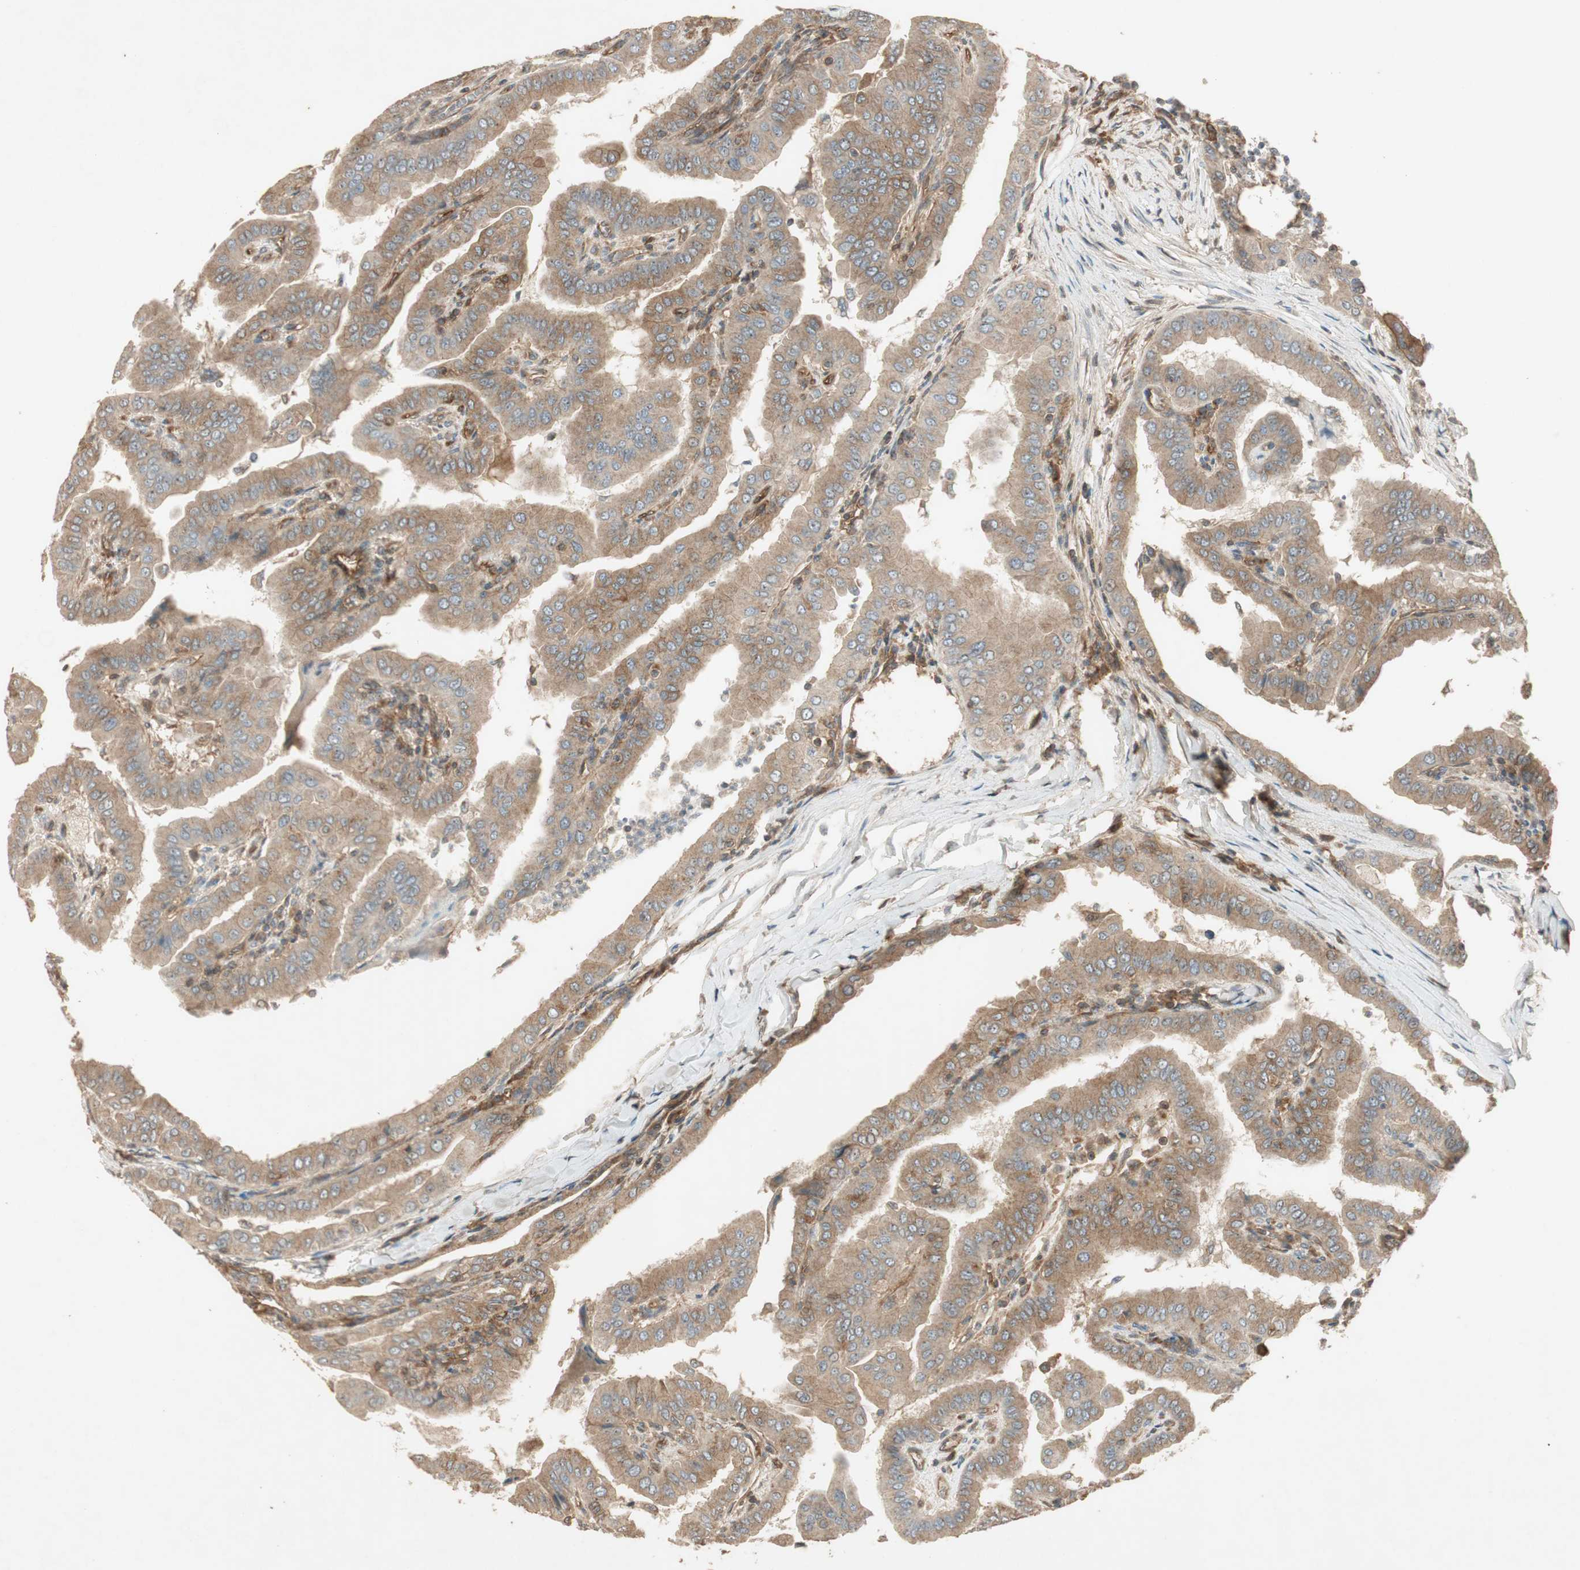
{"staining": {"intensity": "moderate", "quantity": ">75%", "location": "cytoplasmic/membranous"}, "tissue": "thyroid cancer", "cell_type": "Tumor cells", "image_type": "cancer", "snomed": [{"axis": "morphology", "description": "Papillary adenocarcinoma, NOS"}, {"axis": "topography", "description": "Thyroid gland"}], "caption": "Immunohistochemistry (IHC) photomicrograph of neoplastic tissue: human thyroid cancer (papillary adenocarcinoma) stained using immunohistochemistry reveals medium levels of moderate protein expression localized specifically in the cytoplasmic/membranous of tumor cells, appearing as a cytoplasmic/membranous brown color.", "gene": "BTN3A3", "patient": {"sex": "male", "age": 33}}